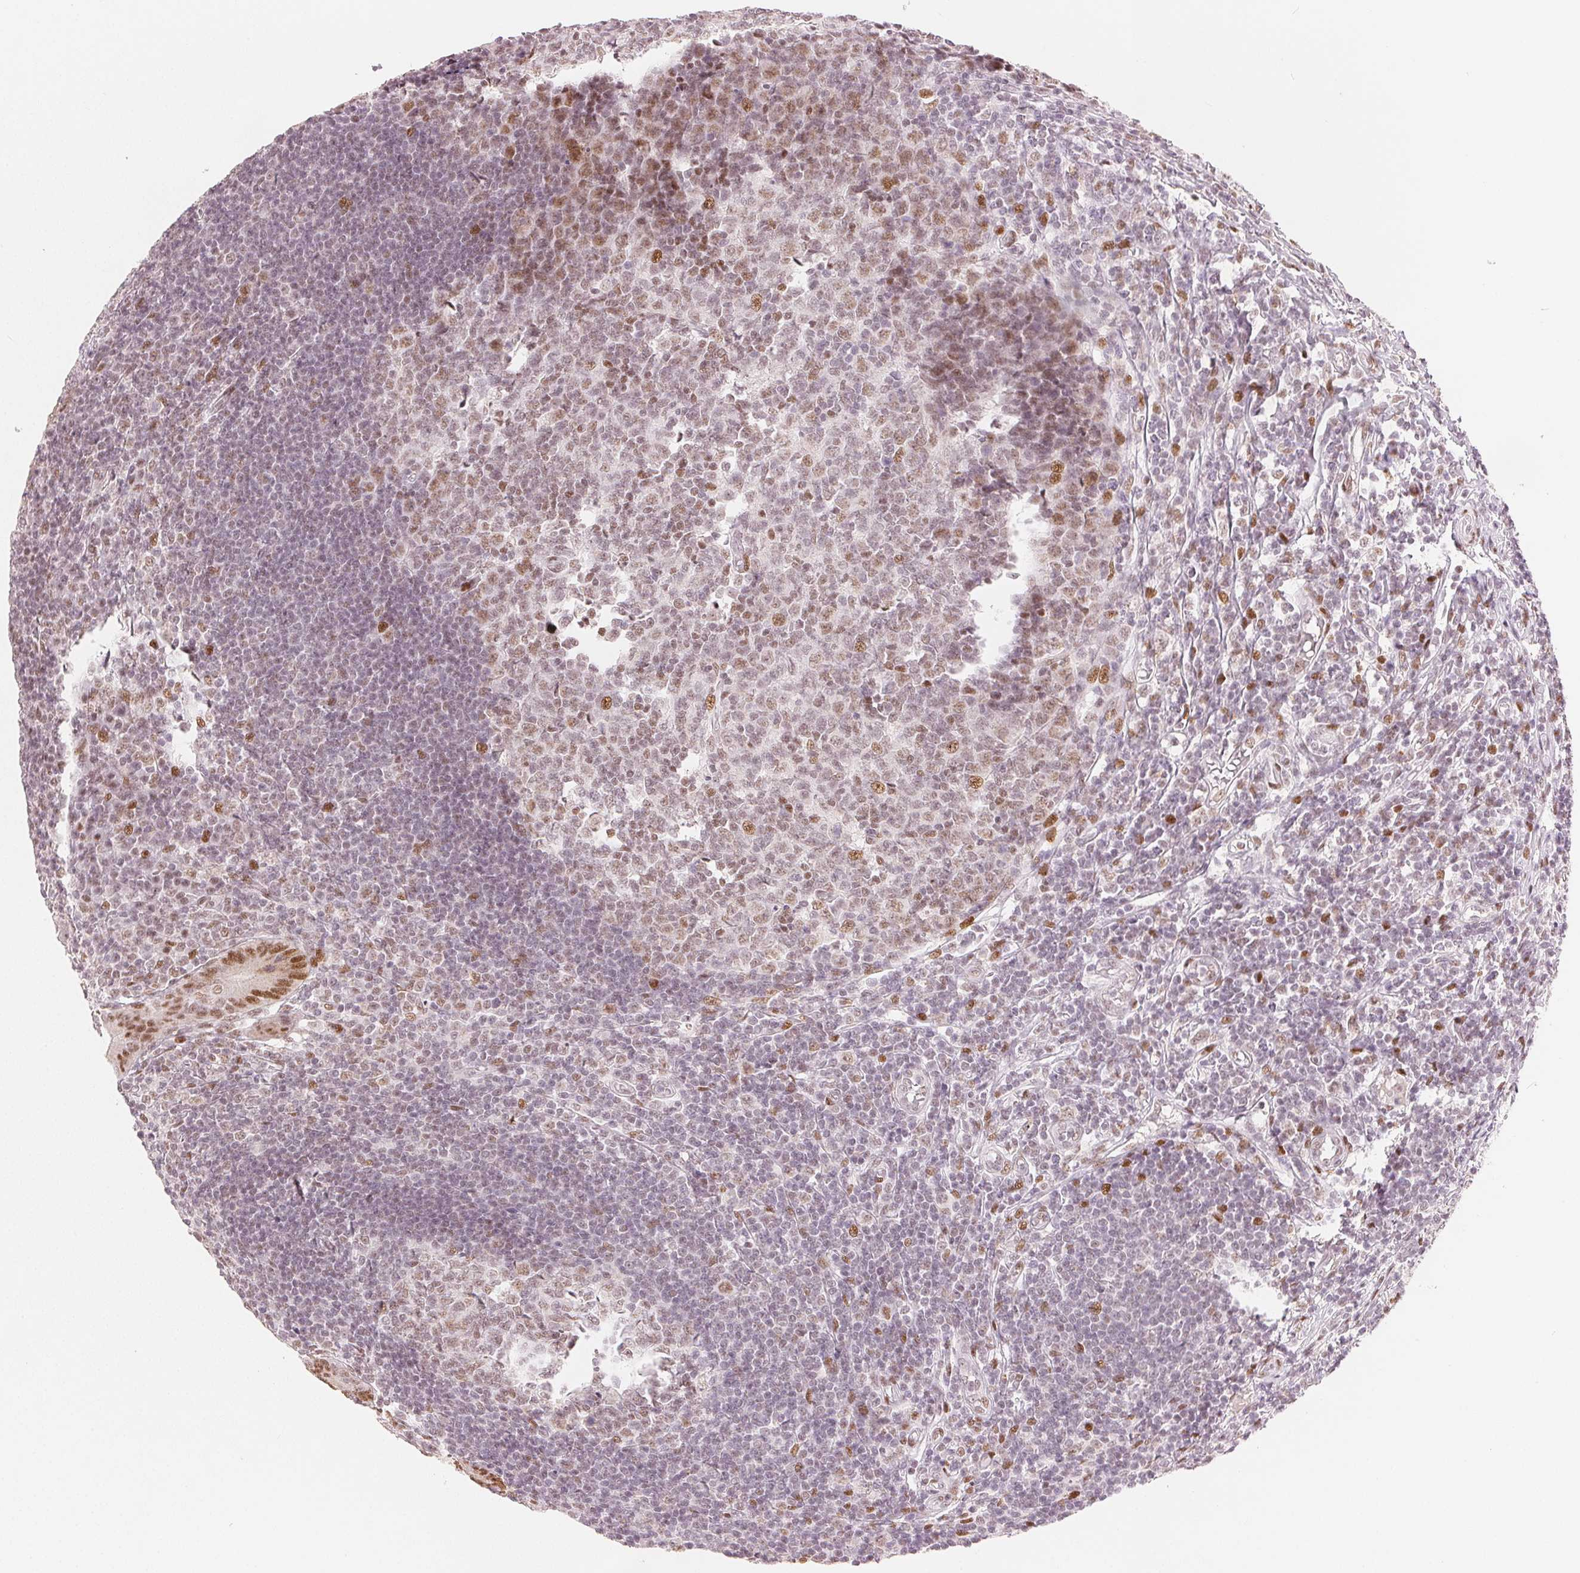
{"staining": {"intensity": "strong", "quantity": ">75%", "location": "nuclear"}, "tissue": "appendix", "cell_type": "Glandular cells", "image_type": "normal", "snomed": [{"axis": "morphology", "description": "Normal tissue, NOS"}, {"axis": "topography", "description": "Appendix"}], "caption": "Immunohistochemical staining of unremarkable human appendix displays high levels of strong nuclear staining in about >75% of glandular cells. (DAB (3,3'-diaminobenzidine) IHC, brown staining for protein, blue staining for nuclei).", "gene": "ZNF703", "patient": {"sex": "male", "age": 18}}